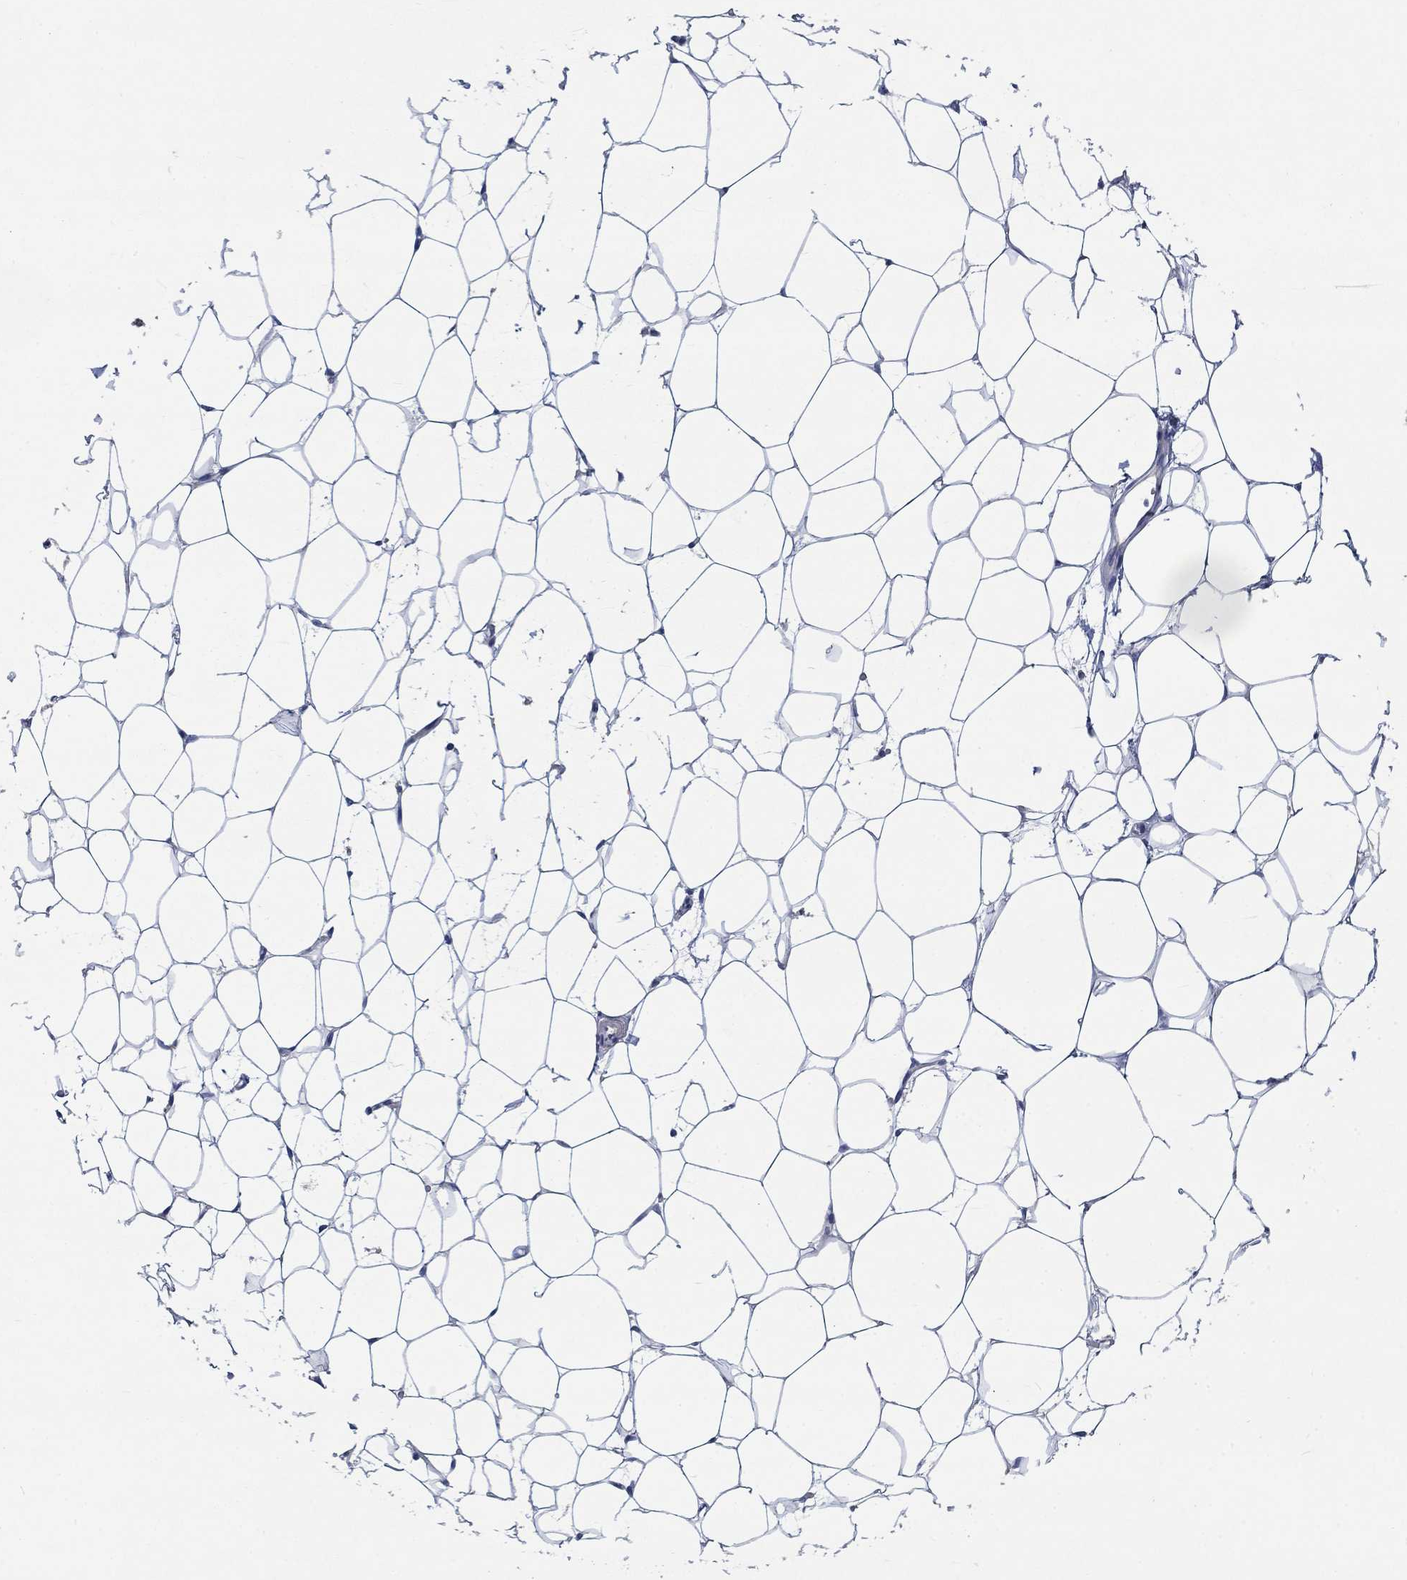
{"staining": {"intensity": "negative", "quantity": "none", "location": "none"}, "tissue": "breast", "cell_type": "Adipocytes", "image_type": "normal", "snomed": [{"axis": "morphology", "description": "Normal tissue, NOS"}, {"axis": "topography", "description": "Breast"}], "caption": "Protein analysis of normal breast reveals no significant positivity in adipocytes. Brightfield microscopy of IHC stained with DAB (3,3'-diaminobenzidine) (brown) and hematoxylin (blue), captured at high magnification.", "gene": "MMP24", "patient": {"sex": "female", "age": 37}}